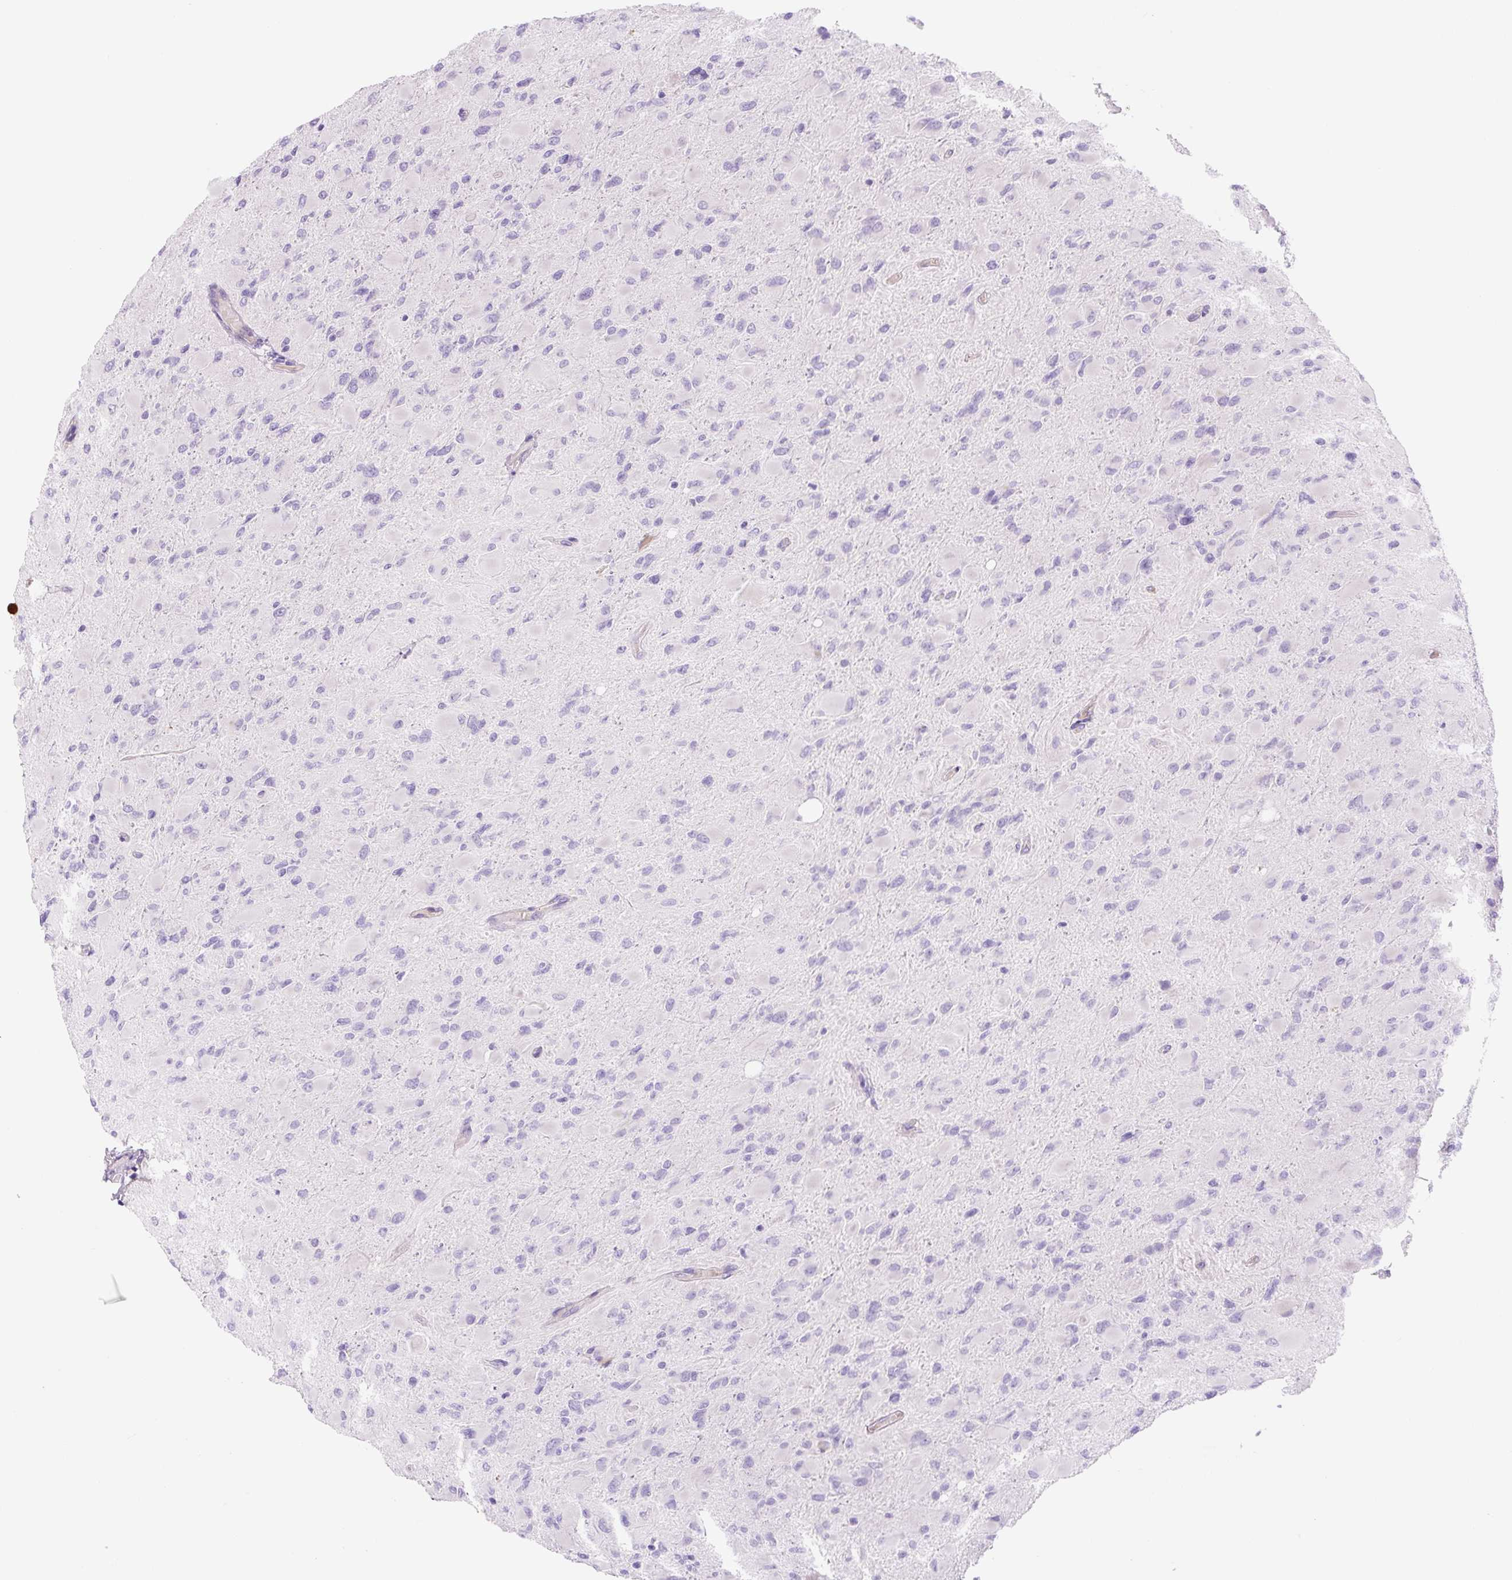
{"staining": {"intensity": "negative", "quantity": "none", "location": "none"}, "tissue": "glioma", "cell_type": "Tumor cells", "image_type": "cancer", "snomed": [{"axis": "morphology", "description": "Glioma, malignant, High grade"}, {"axis": "topography", "description": "Cerebral cortex"}], "caption": "Tumor cells are negative for protein expression in human glioma.", "gene": "ZNF121", "patient": {"sex": "female", "age": 36}}